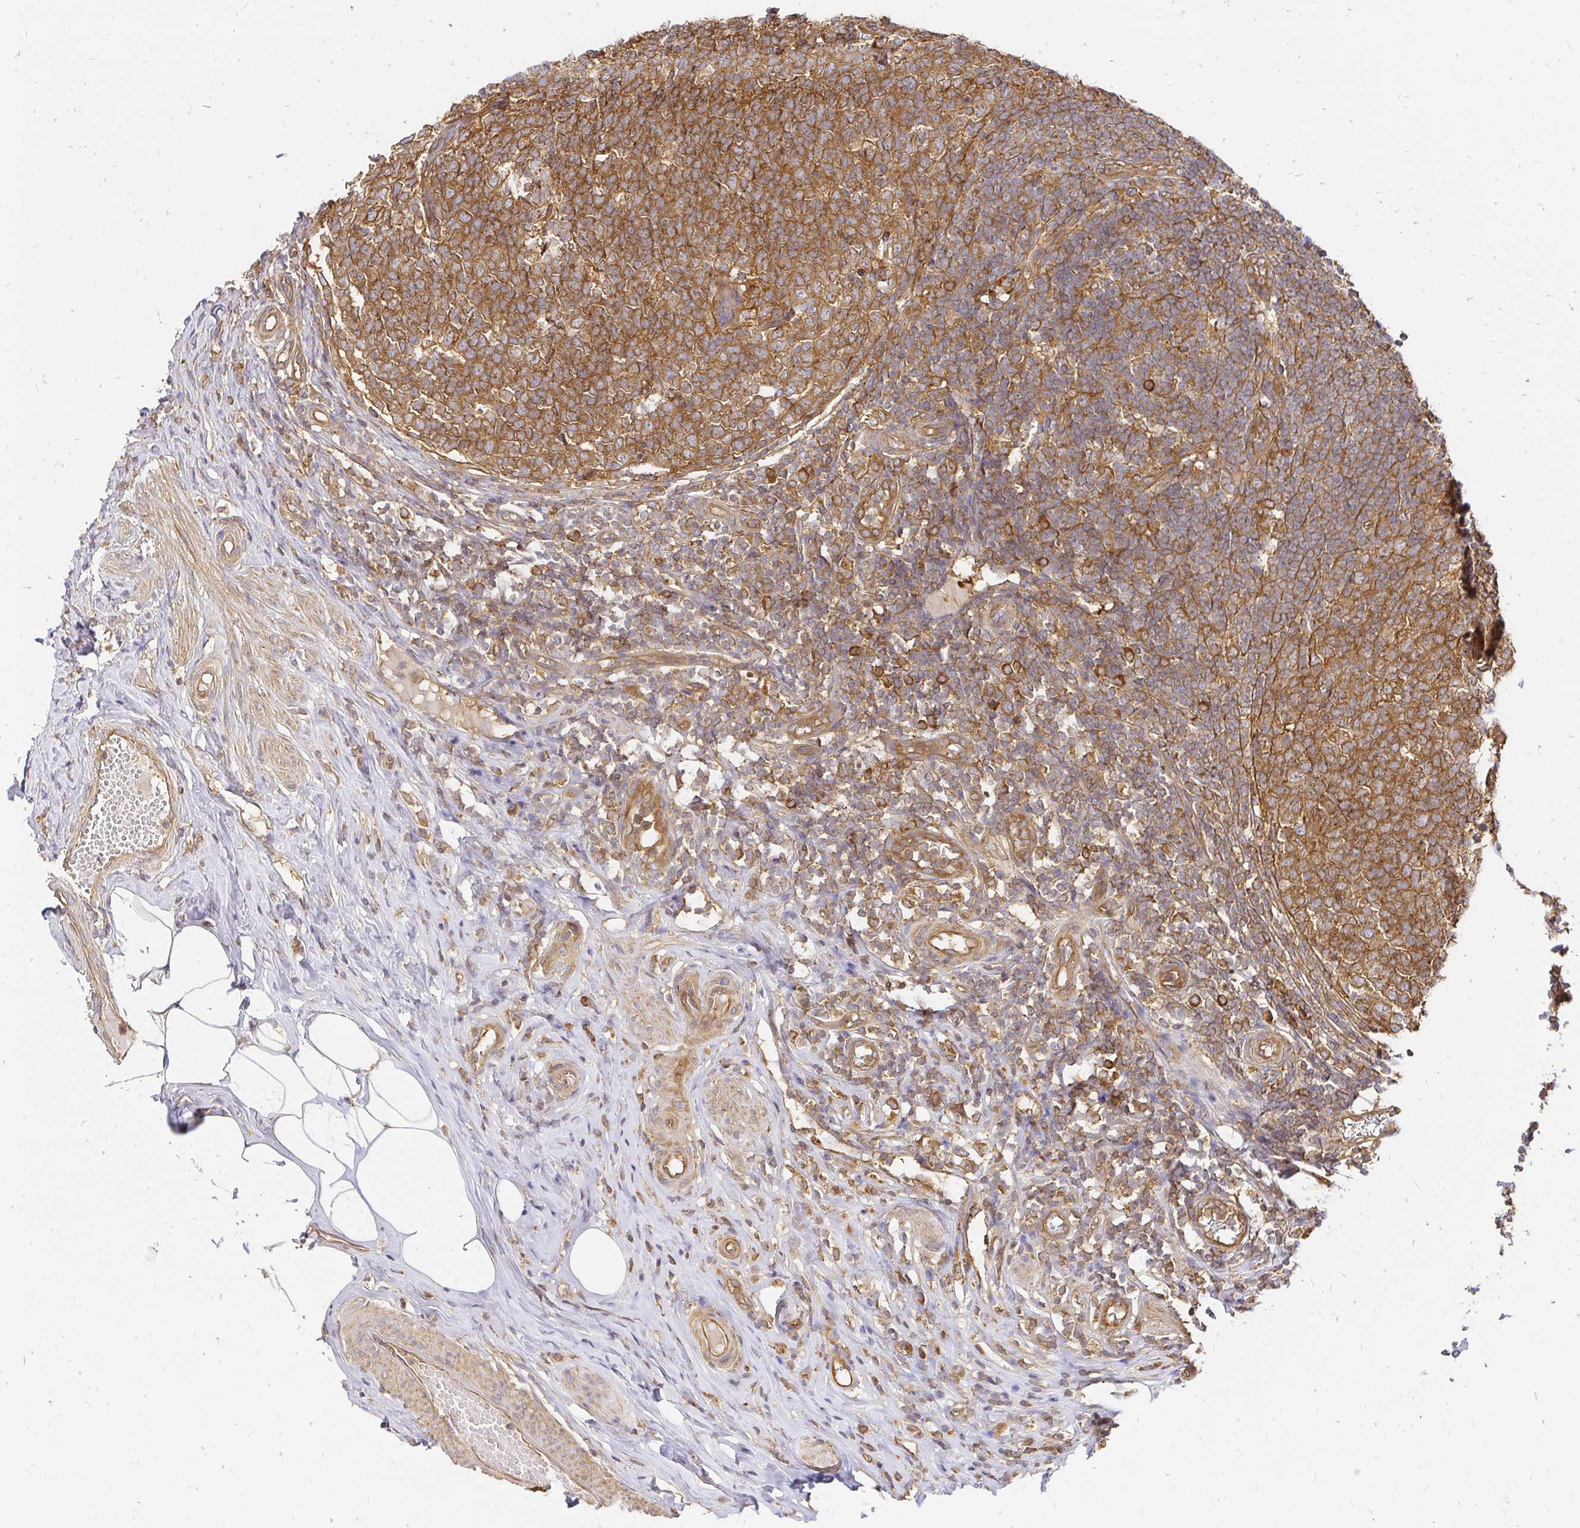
{"staining": {"intensity": "strong", "quantity": ">75%", "location": "cytoplasmic/membranous"}, "tissue": "appendix", "cell_type": "Glandular cells", "image_type": "normal", "snomed": [{"axis": "morphology", "description": "Normal tissue, NOS"}, {"axis": "topography", "description": "Appendix"}], "caption": "High-magnification brightfield microscopy of unremarkable appendix stained with DAB (3,3'-diaminobenzidine) (brown) and counterstained with hematoxylin (blue). glandular cells exhibit strong cytoplasmic/membranous staining is seen in approximately>75% of cells.", "gene": "KIF5B", "patient": {"sex": "male", "age": 18}}